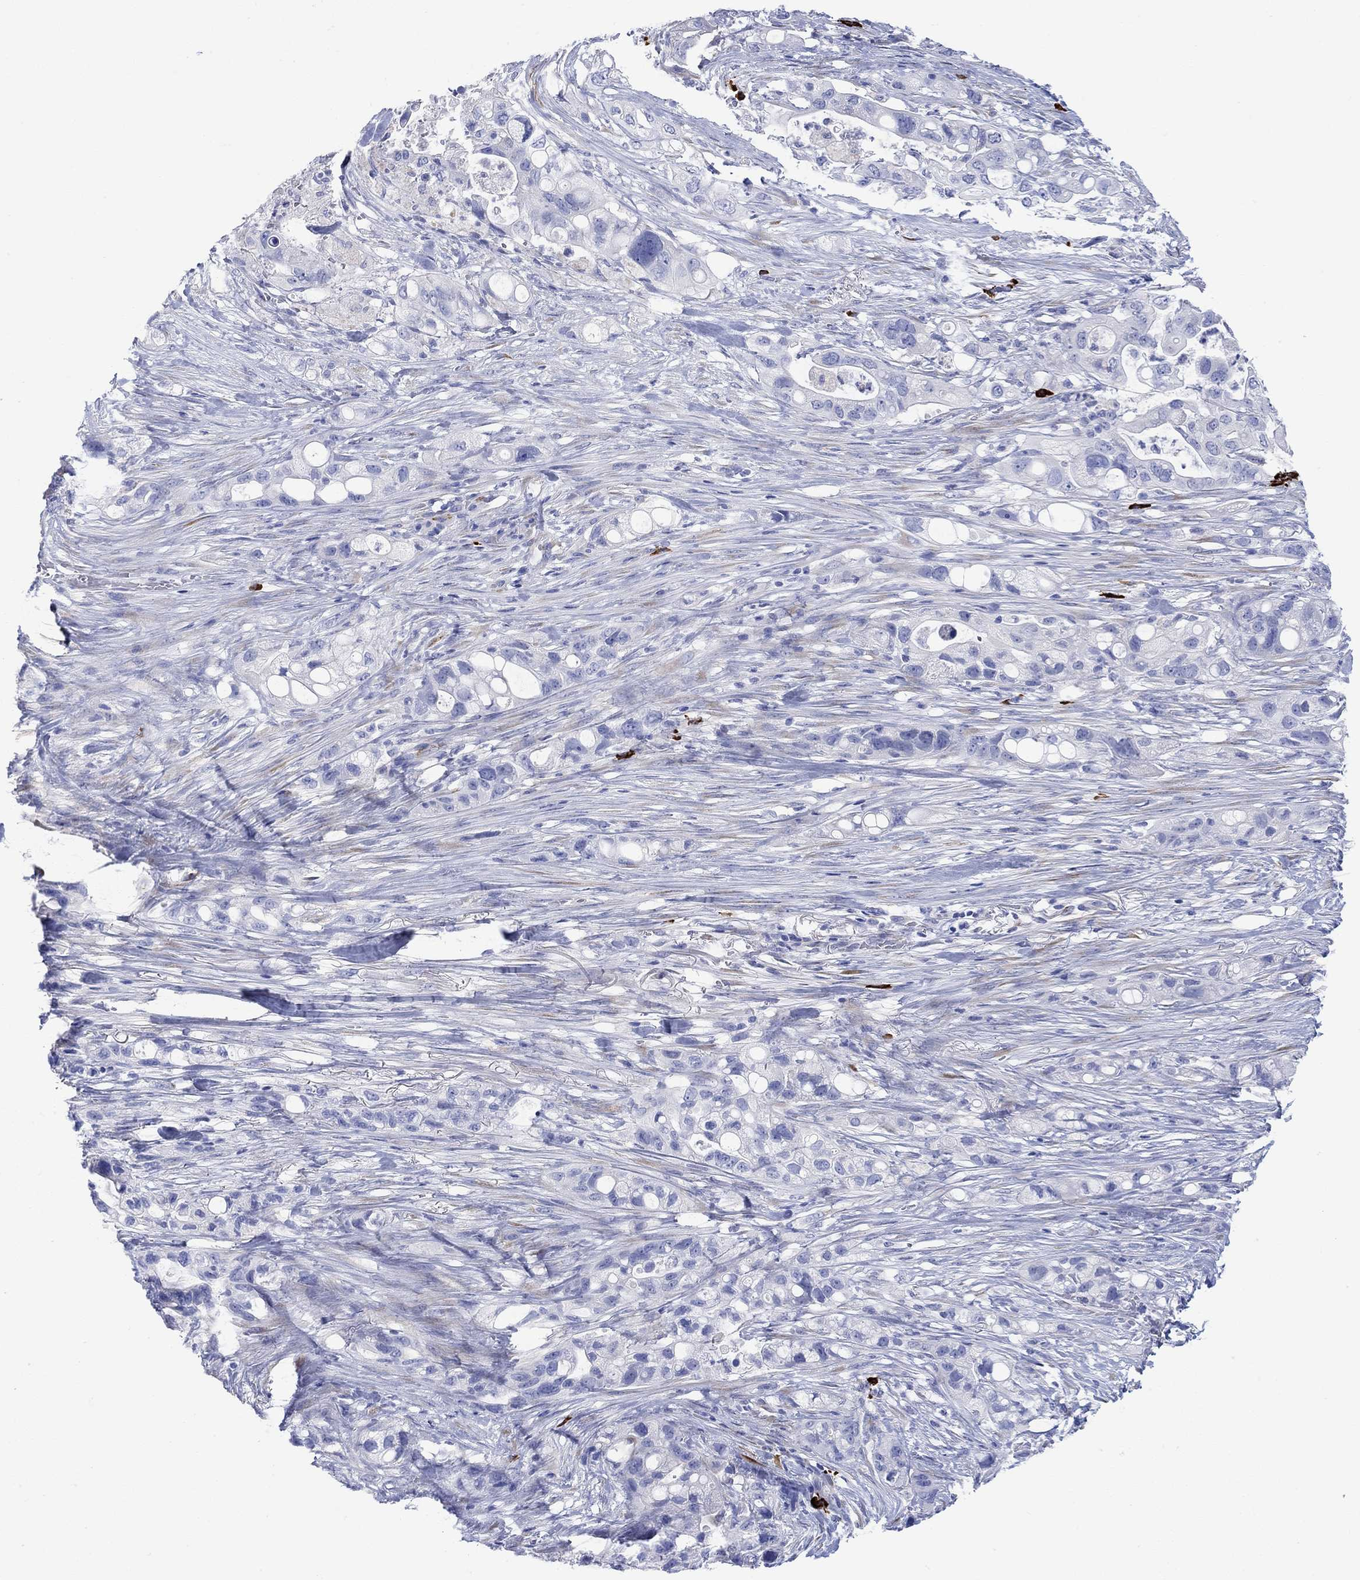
{"staining": {"intensity": "negative", "quantity": "none", "location": "none"}, "tissue": "pancreatic cancer", "cell_type": "Tumor cells", "image_type": "cancer", "snomed": [{"axis": "morphology", "description": "Adenocarcinoma, NOS"}, {"axis": "topography", "description": "Pancreas"}], "caption": "There is no significant staining in tumor cells of pancreatic cancer.", "gene": "P2RY6", "patient": {"sex": "female", "age": 72}}